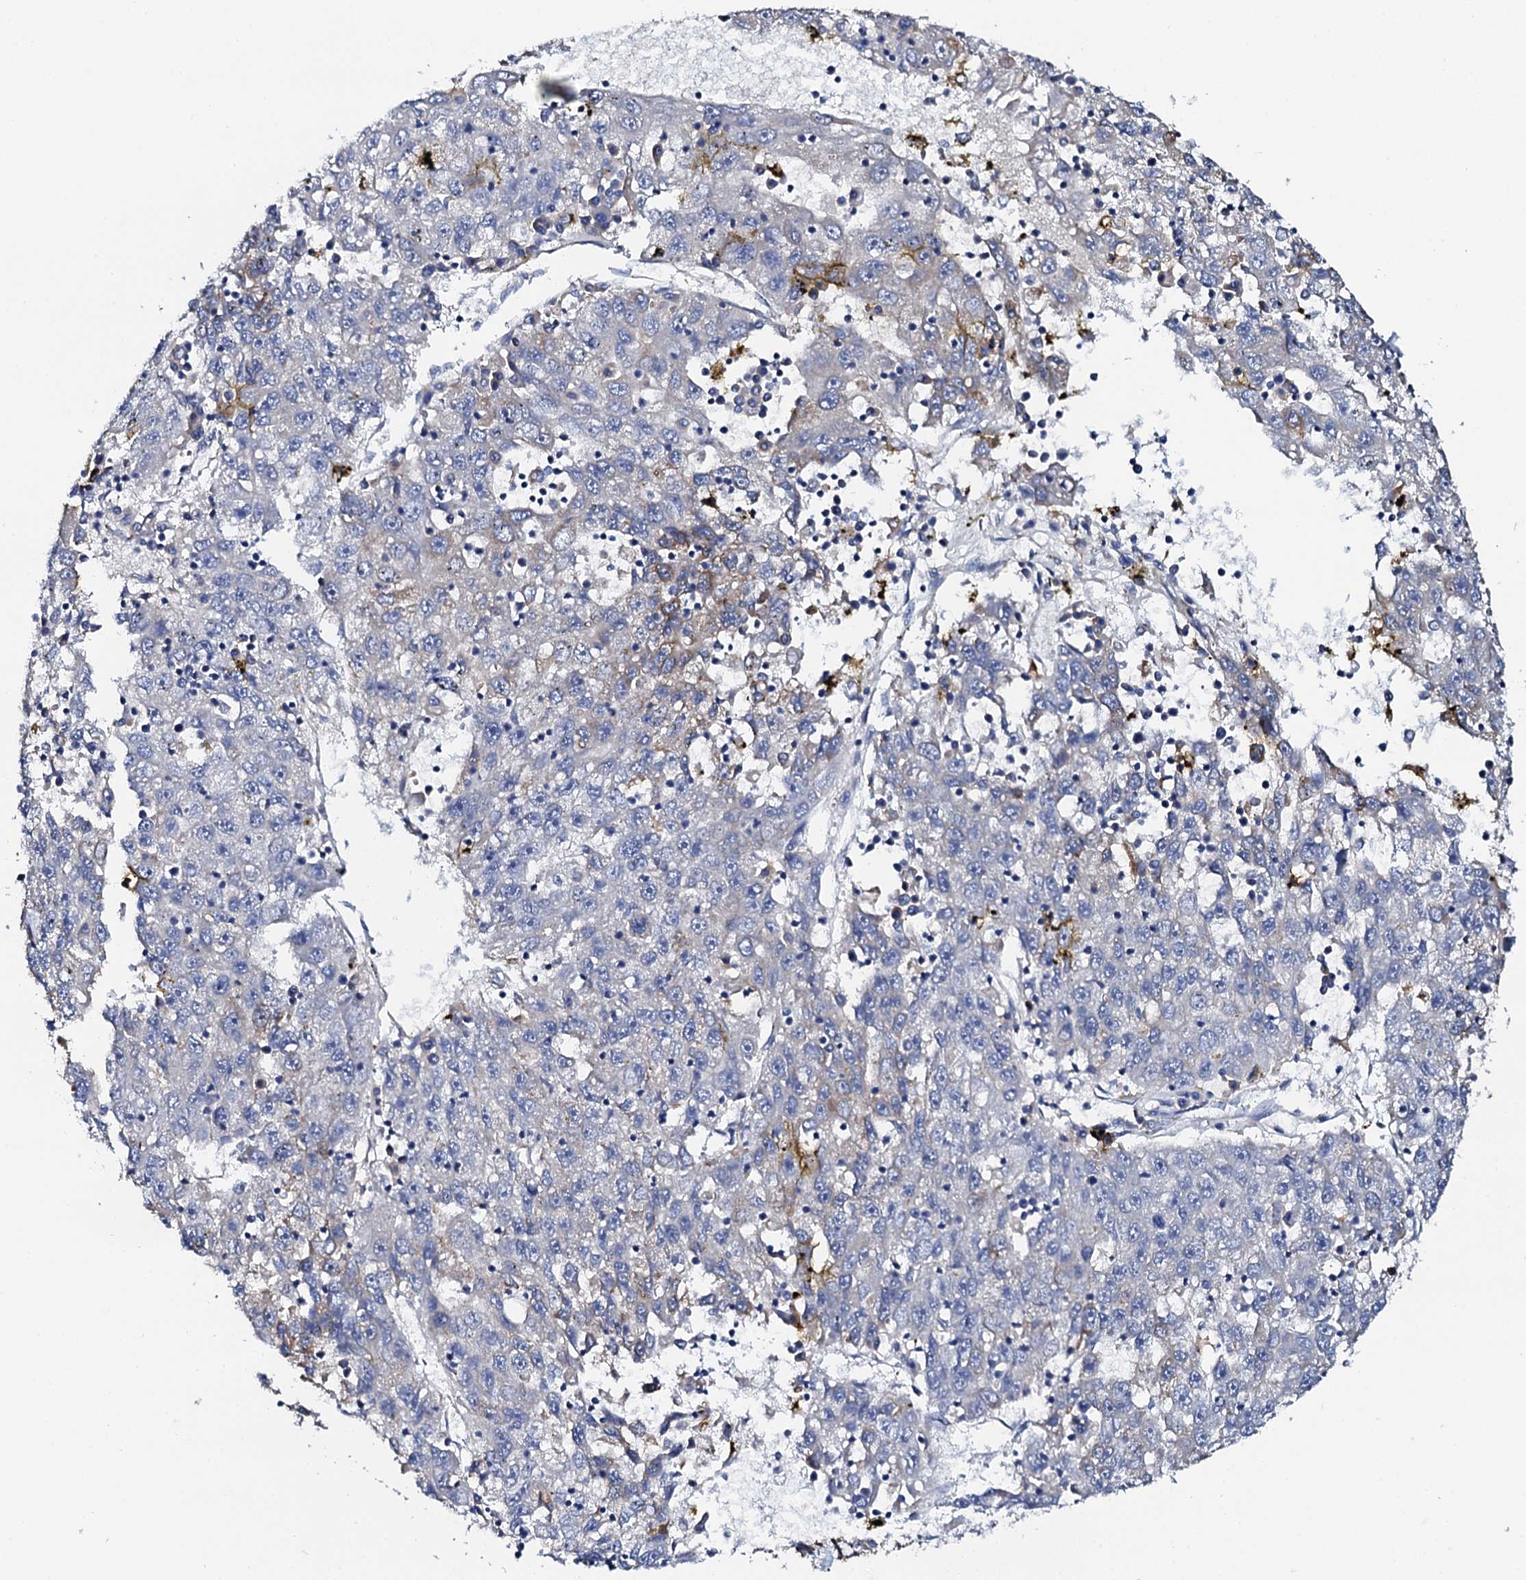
{"staining": {"intensity": "negative", "quantity": "none", "location": "none"}, "tissue": "liver cancer", "cell_type": "Tumor cells", "image_type": "cancer", "snomed": [{"axis": "morphology", "description": "Carcinoma, Hepatocellular, NOS"}, {"axis": "topography", "description": "Liver"}], "caption": "High power microscopy photomicrograph of an IHC image of liver hepatocellular carcinoma, revealing no significant staining in tumor cells. (IHC, brightfield microscopy, high magnification).", "gene": "LIPT2", "patient": {"sex": "male", "age": 49}}